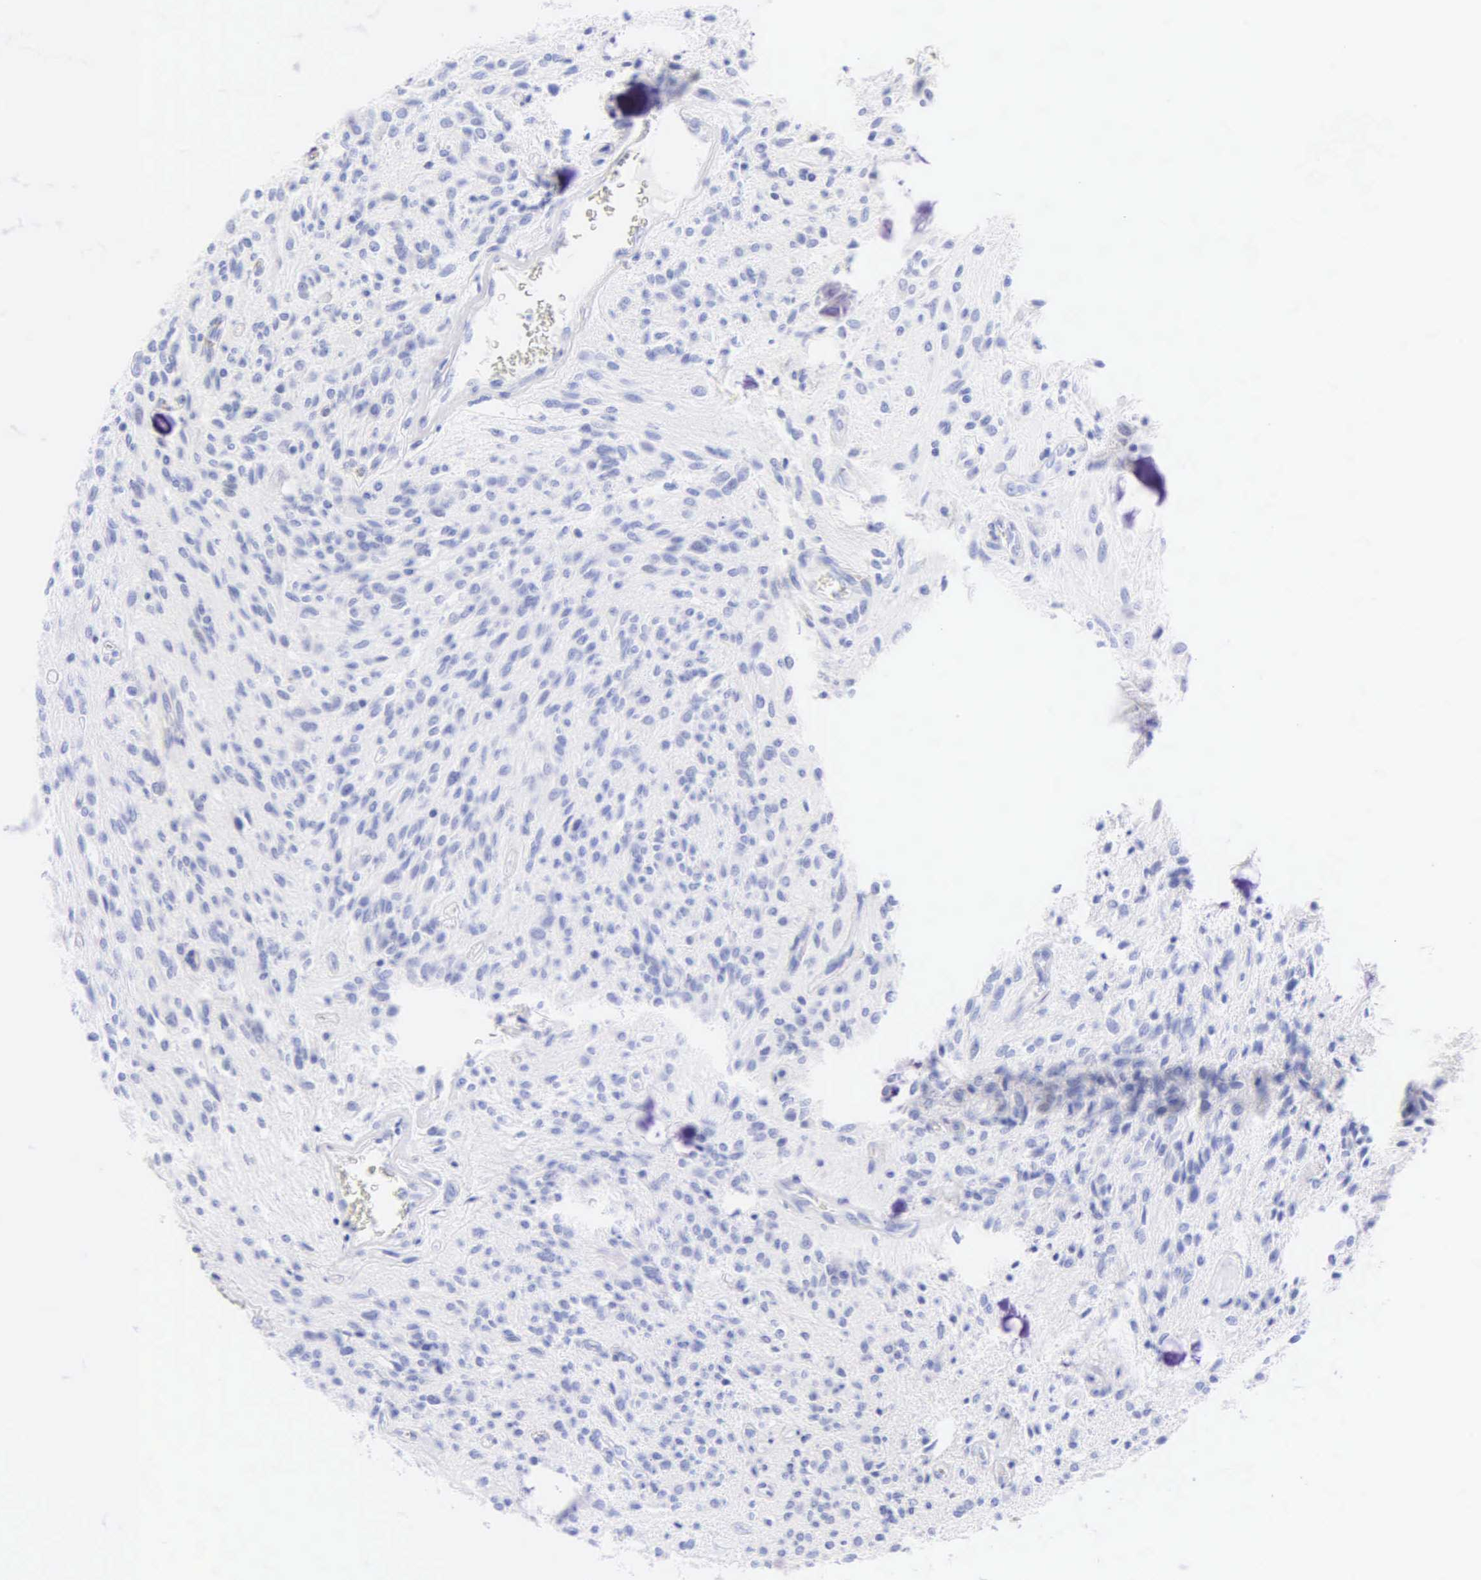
{"staining": {"intensity": "negative", "quantity": "none", "location": "none"}, "tissue": "glioma", "cell_type": "Tumor cells", "image_type": "cancer", "snomed": [{"axis": "morphology", "description": "Glioma, malignant, Low grade"}, {"axis": "topography", "description": "Brain"}], "caption": "Immunohistochemistry histopathology image of neoplastic tissue: human glioma stained with DAB (3,3'-diaminobenzidine) shows no significant protein expression in tumor cells.", "gene": "KRT20", "patient": {"sex": "female", "age": 15}}